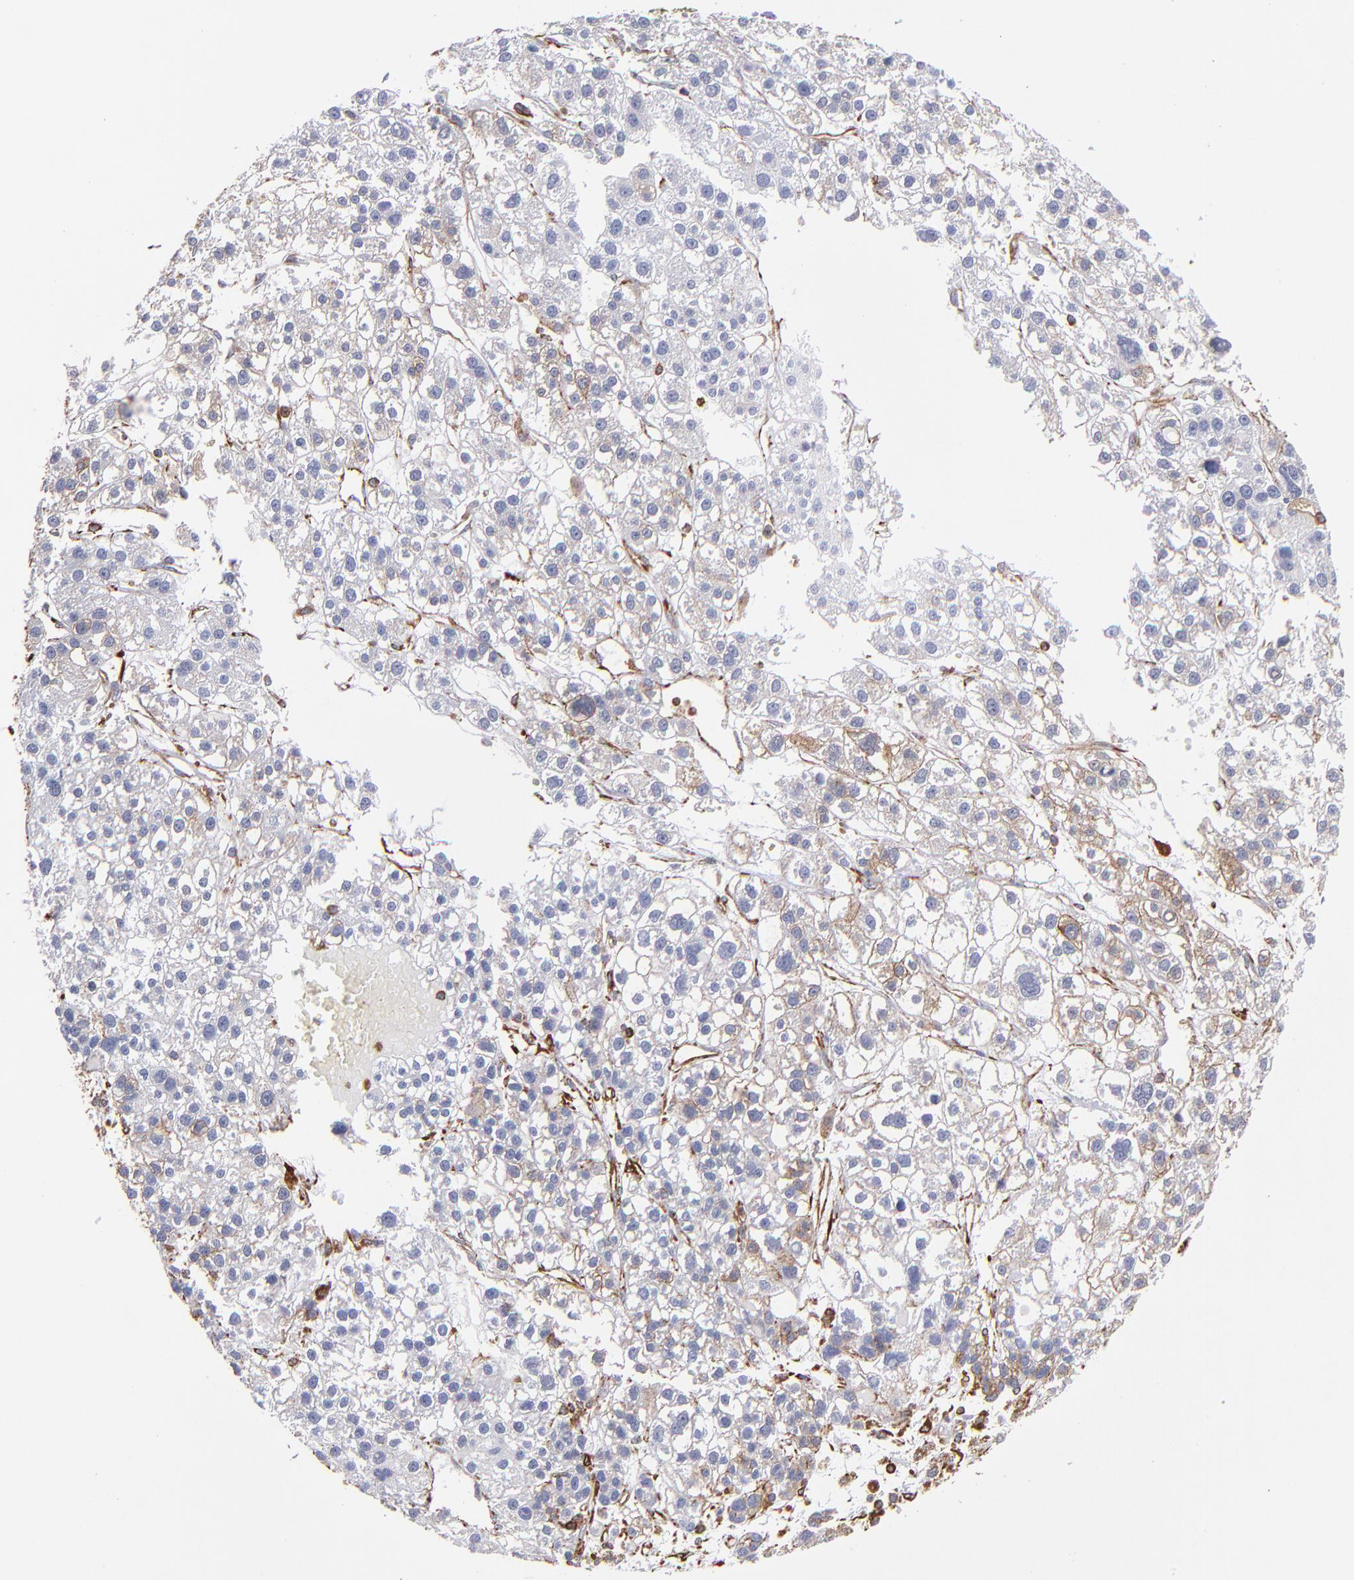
{"staining": {"intensity": "negative", "quantity": "none", "location": "none"}, "tissue": "liver cancer", "cell_type": "Tumor cells", "image_type": "cancer", "snomed": [{"axis": "morphology", "description": "Carcinoma, Hepatocellular, NOS"}, {"axis": "topography", "description": "Liver"}], "caption": "An immunohistochemistry (IHC) histopathology image of liver cancer (hepatocellular carcinoma) is shown. There is no staining in tumor cells of liver cancer (hepatocellular carcinoma).", "gene": "MVP", "patient": {"sex": "female", "age": 85}}